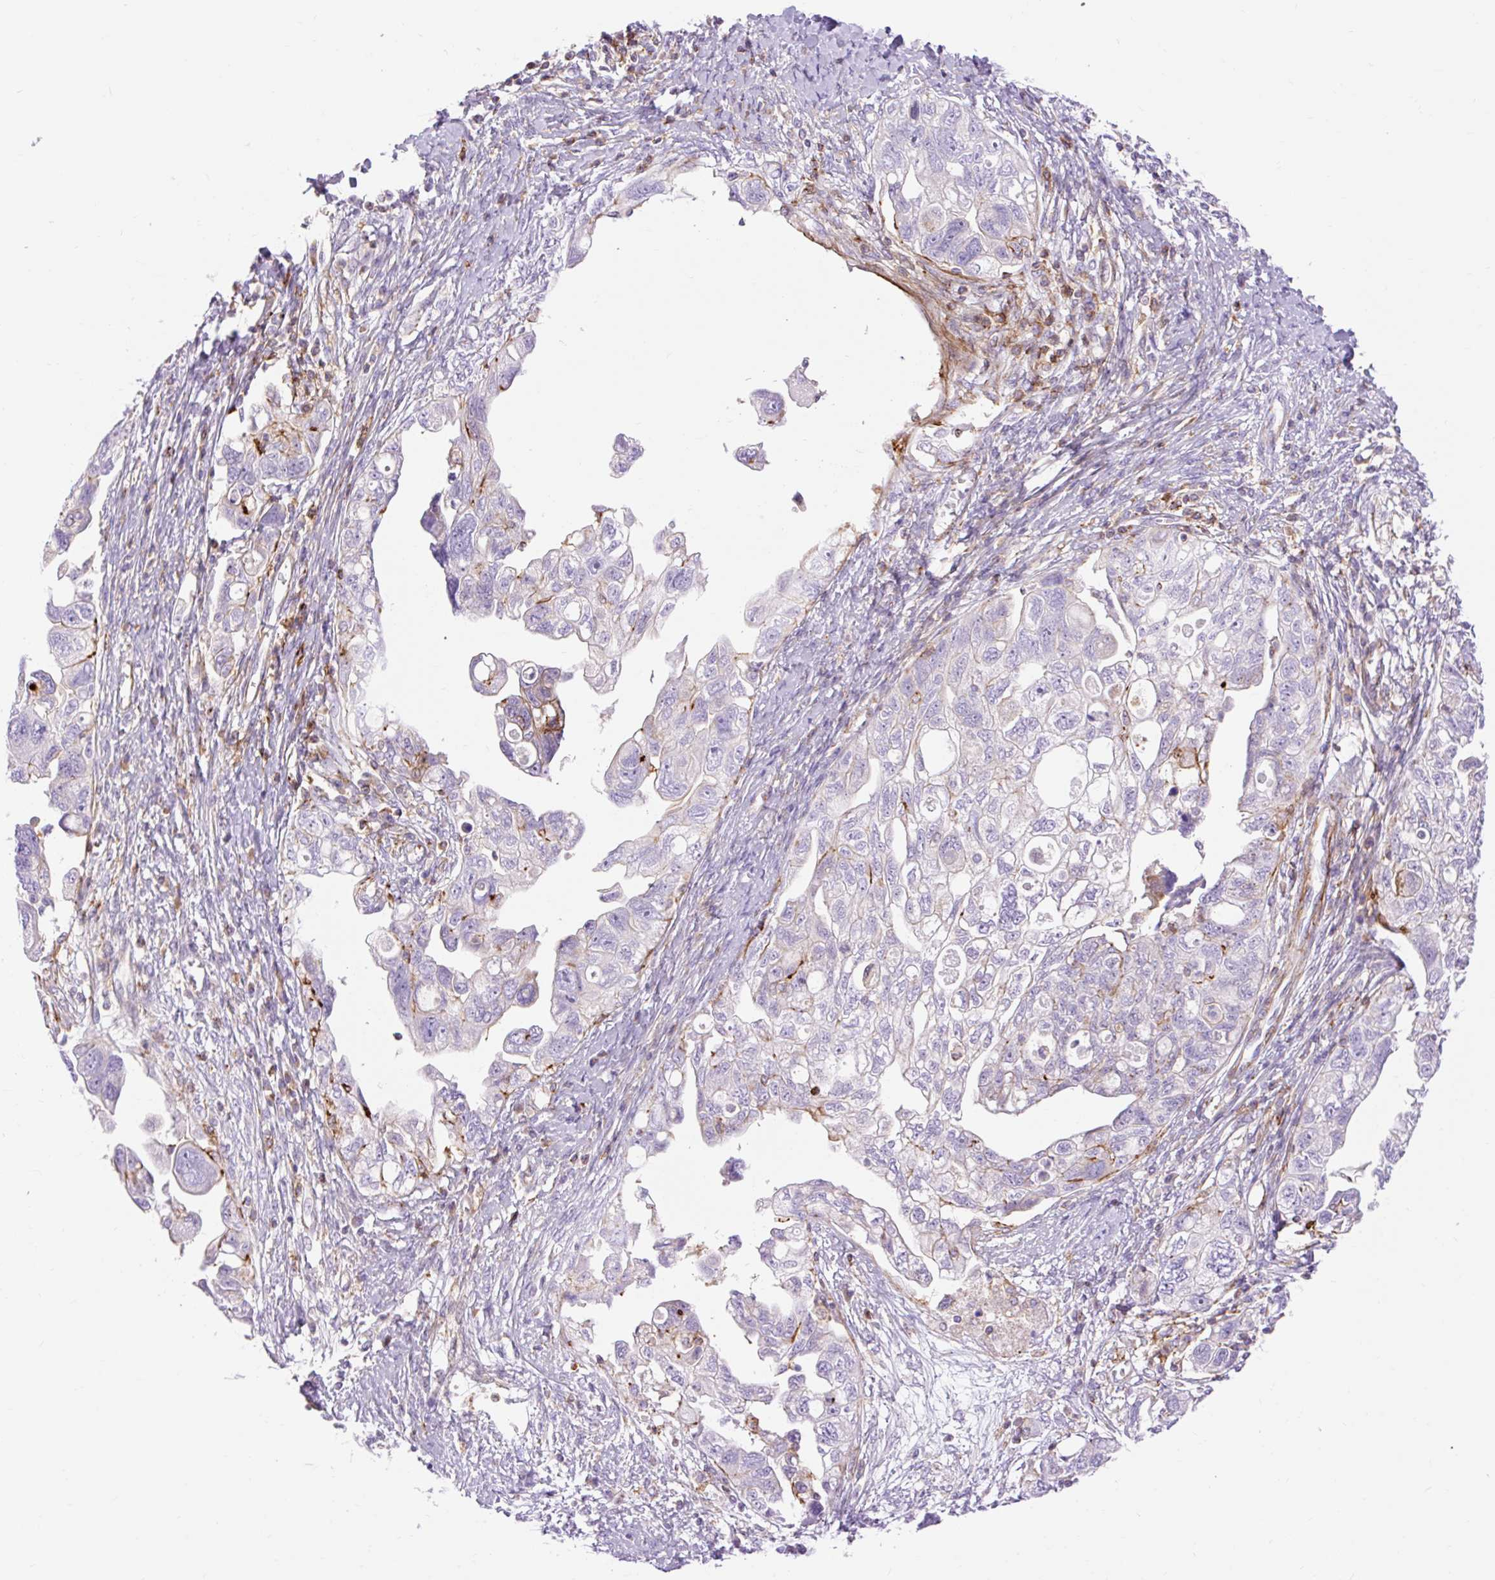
{"staining": {"intensity": "negative", "quantity": "none", "location": "none"}, "tissue": "ovarian cancer", "cell_type": "Tumor cells", "image_type": "cancer", "snomed": [{"axis": "morphology", "description": "Carcinoma, NOS"}, {"axis": "morphology", "description": "Cystadenocarcinoma, serous, NOS"}, {"axis": "topography", "description": "Ovary"}], "caption": "This micrograph is of carcinoma (ovarian) stained with immunohistochemistry (IHC) to label a protein in brown with the nuclei are counter-stained blue. There is no staining in tumor cells.", "gene": "CORO7-PAM16", "patient": {"sex": "female", "age": 69}}